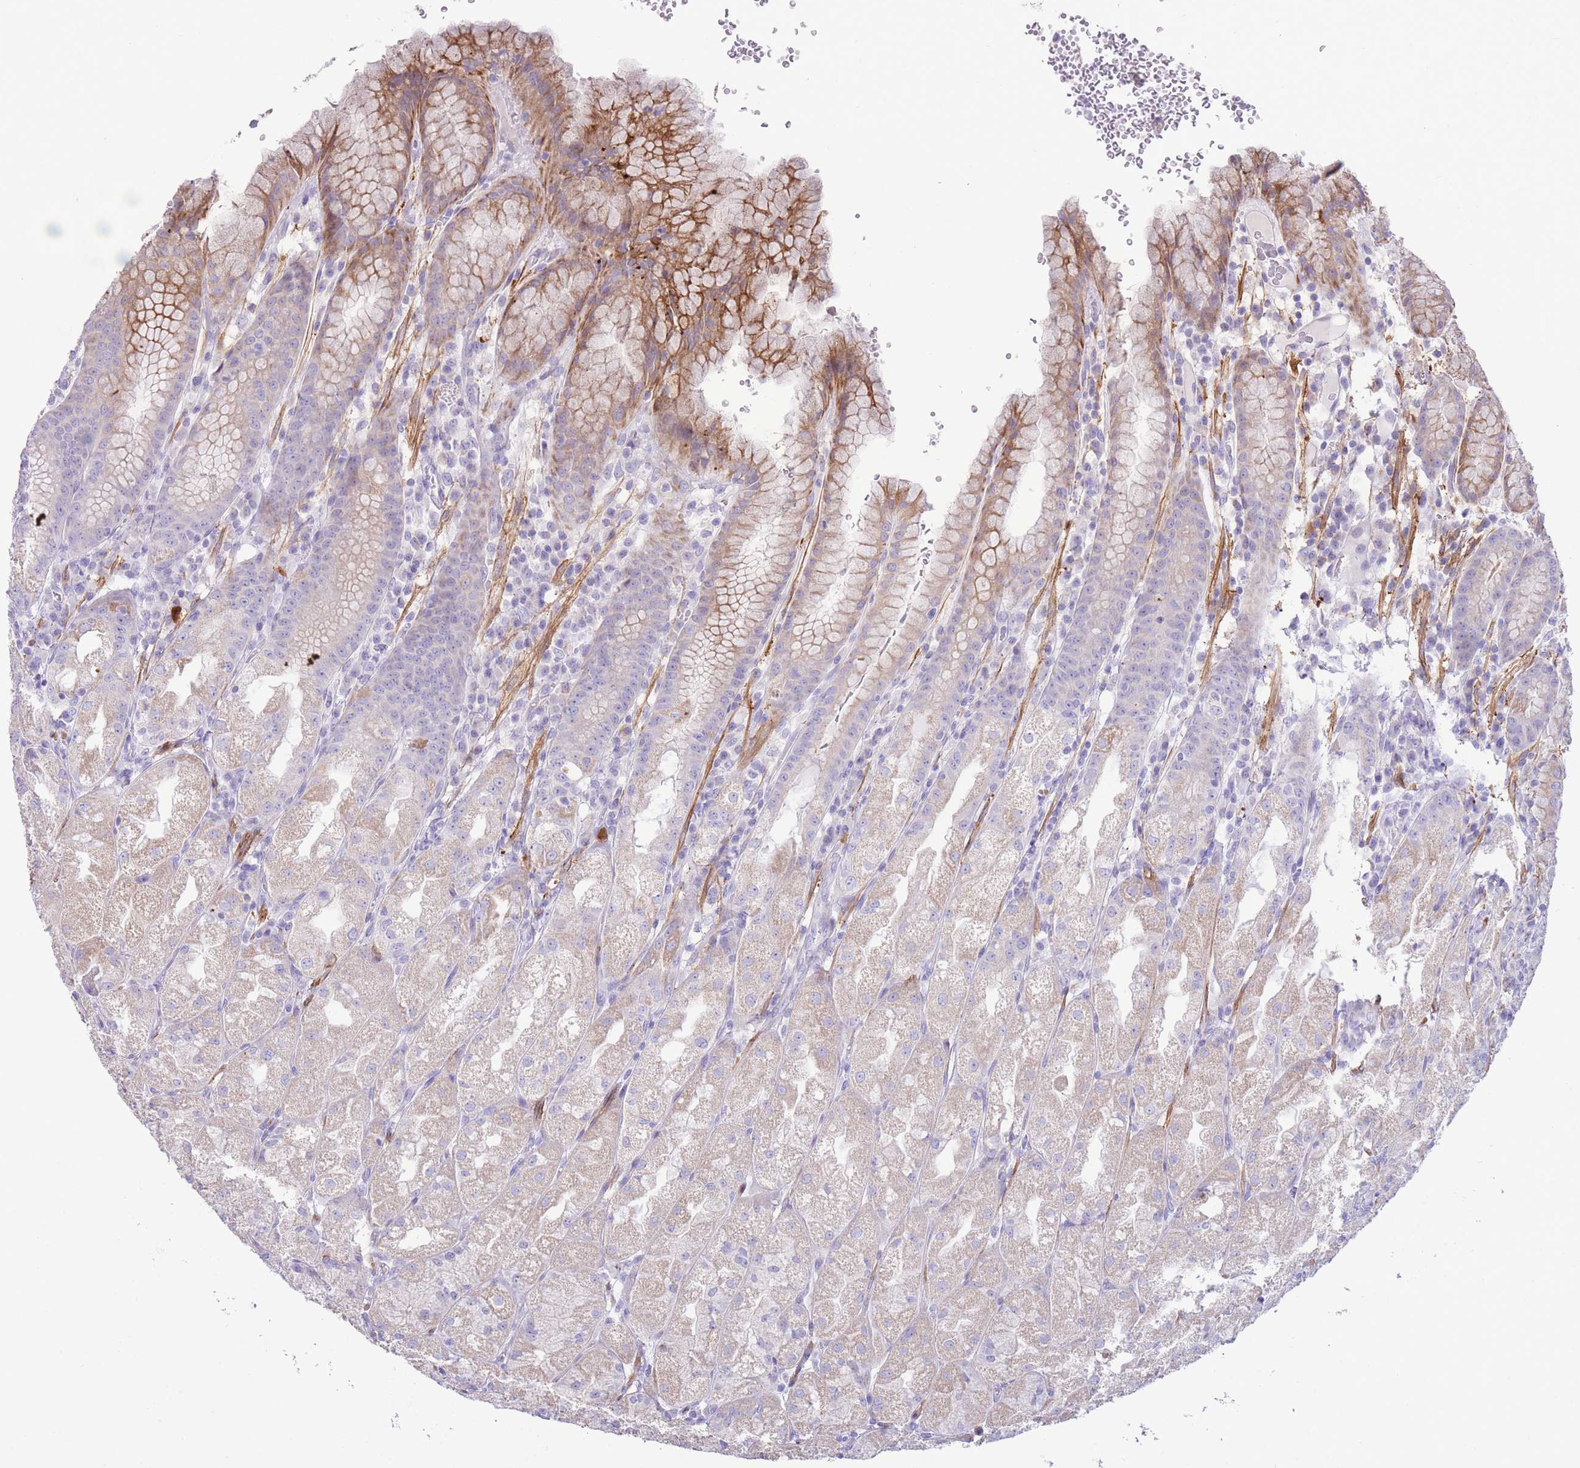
{"staining": {"intensity": "moderate", "quantity": "<25%", "location": "cytoplasmic/membranous"}, "tissue": "stomach", "cell_type": "Glandular cells", "image_type": "normal", "snomed": [{"axis": "morphology", "description": "Normal tissue, NOS"}, {"axis": "topography", "description": "Stomach, upper"}], "caption": "DAB immunohistochemical staining of normal stomach shows moderate cytoplasmic/membranous protein positivity in approximately <25% of glandular cells.", "gene": "VWA8", "patient": {"sex": "male", "age": 52}}